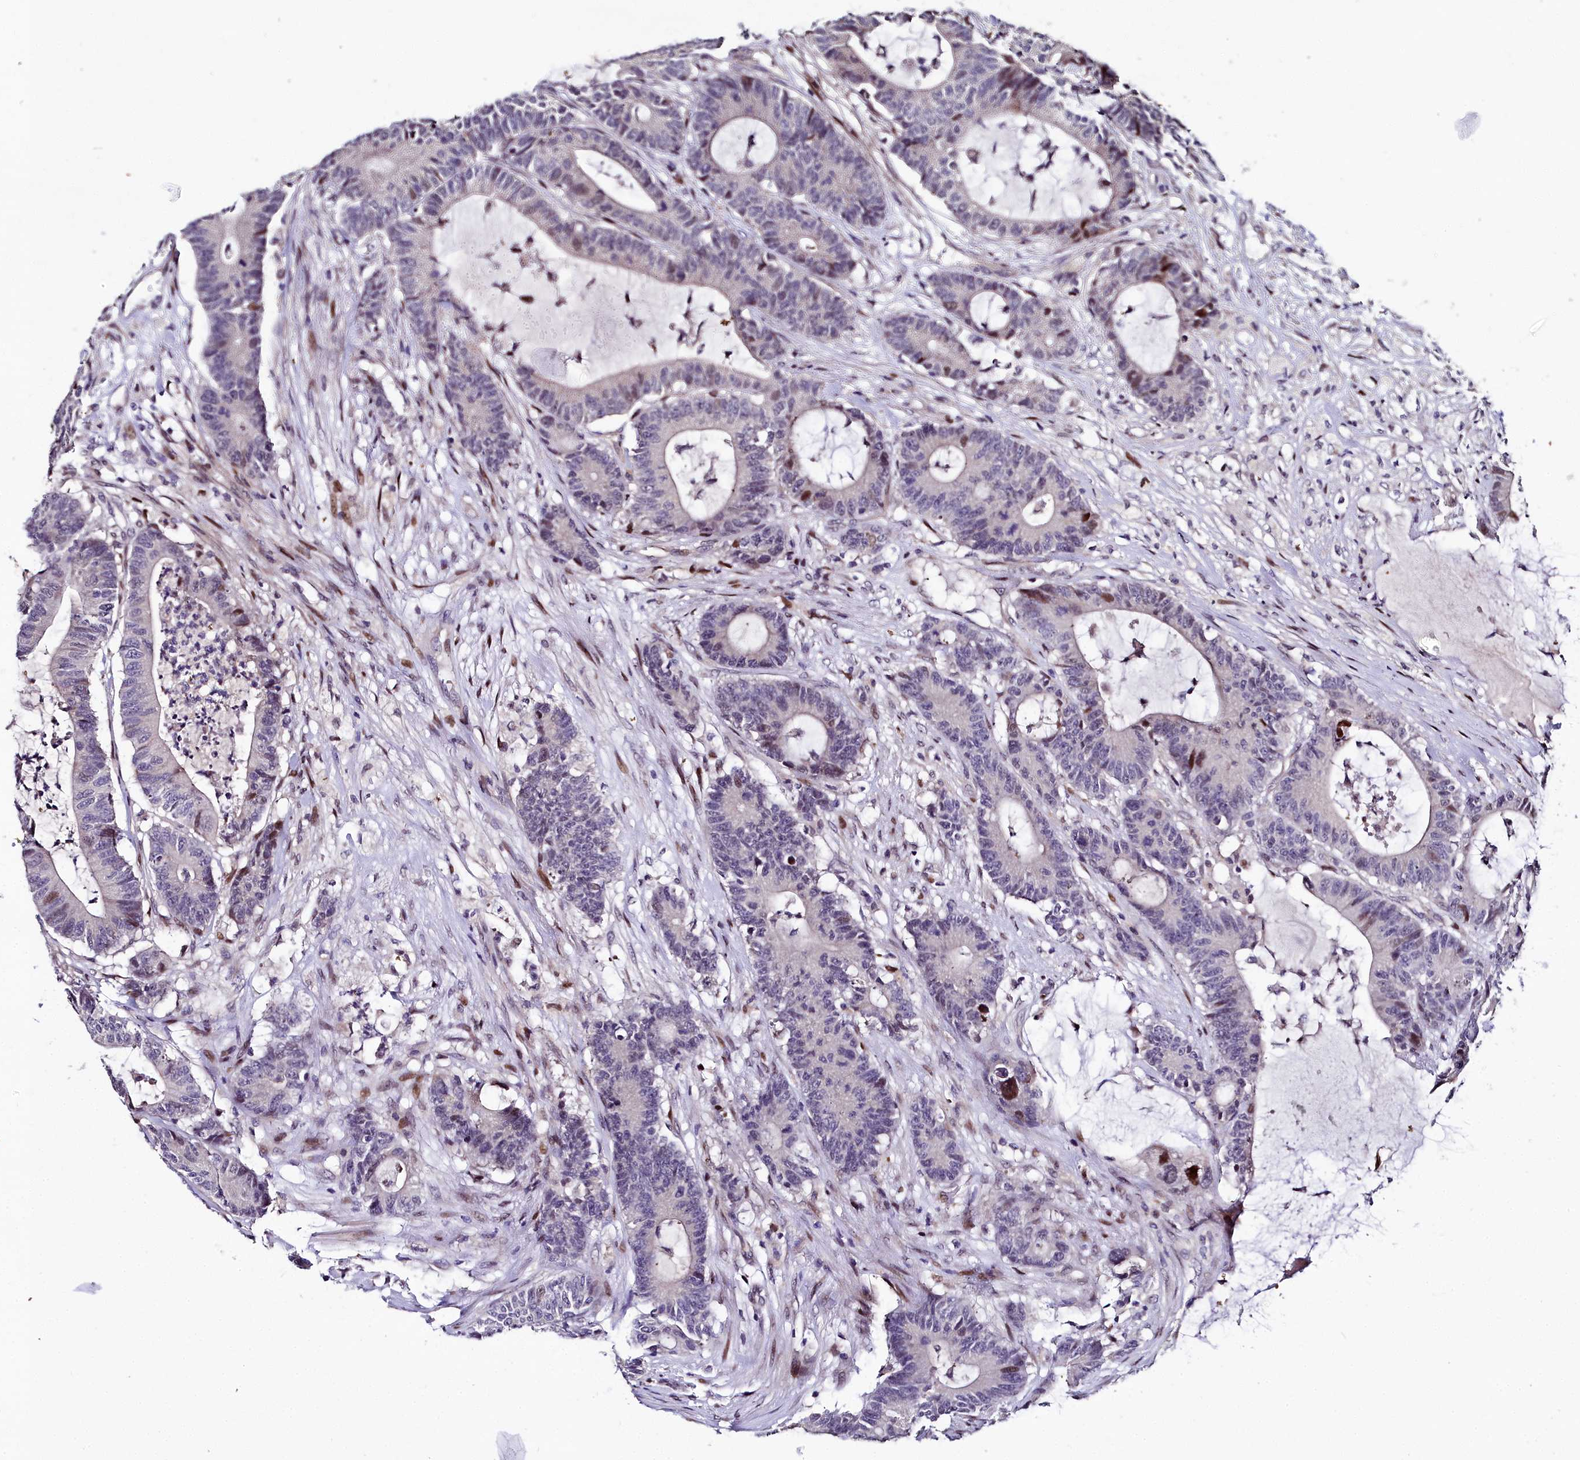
{"staining": {"intensity": "moderate", "quantity": "<25%", "location": "nuclear"}, "tissue": "colorectal cancer", "cell_type": "Tumor cells", "image_type": "cancer", "snomed": [{"axis": "morphology", "description": "Adenocarcinoma, NOS"}, {"axis": "topography", "description": "Colon"}], "caption": "Protein staining displays moderate nuclear positivity in about <25% of tumor cells in adenocarcinoma (colorectal).", "gene": "AP1M1", "patient": {"sex": "female", "age": 84}}